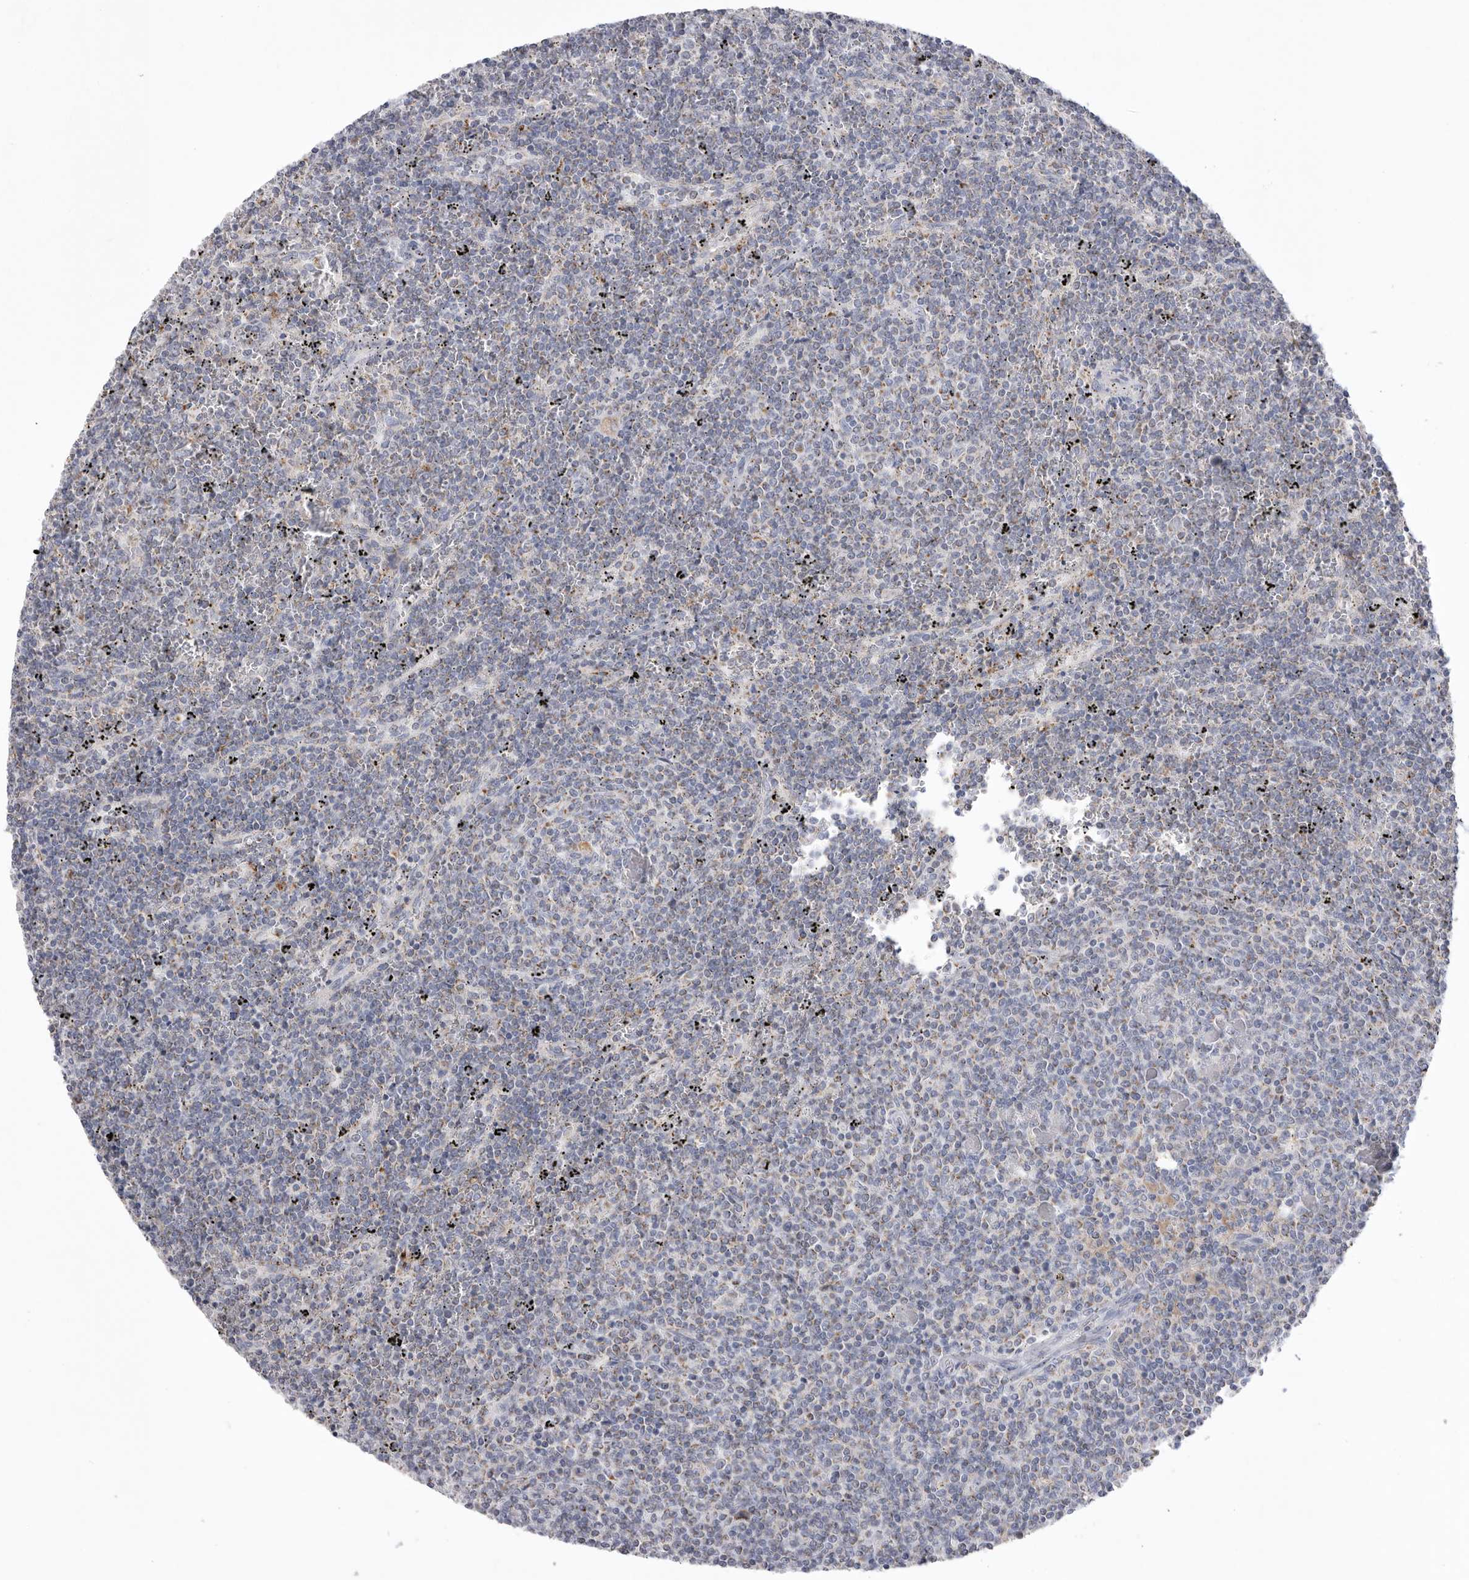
{"staining": {"intensity": "negative", "quantity": "none", "location": "none"}, "tissue": "lymphoma", "cell_type": "Tumor cells", "image_type": "cancer", "snomed": [{"axis": "morphology", "description": "Malignant lymphoma, non-Hodgkin's type, Low grade"}, {"axis": "topography", "description": "Spleen"}], "caption": "Immunohistochemistry (IHC) histopathology image of neoplastic tissue: lymphoma stained with DAB shows no significant protein staining in tumor cells.", "gene": "VDAC3", "patient": {"sex": "female", "age": 50}}